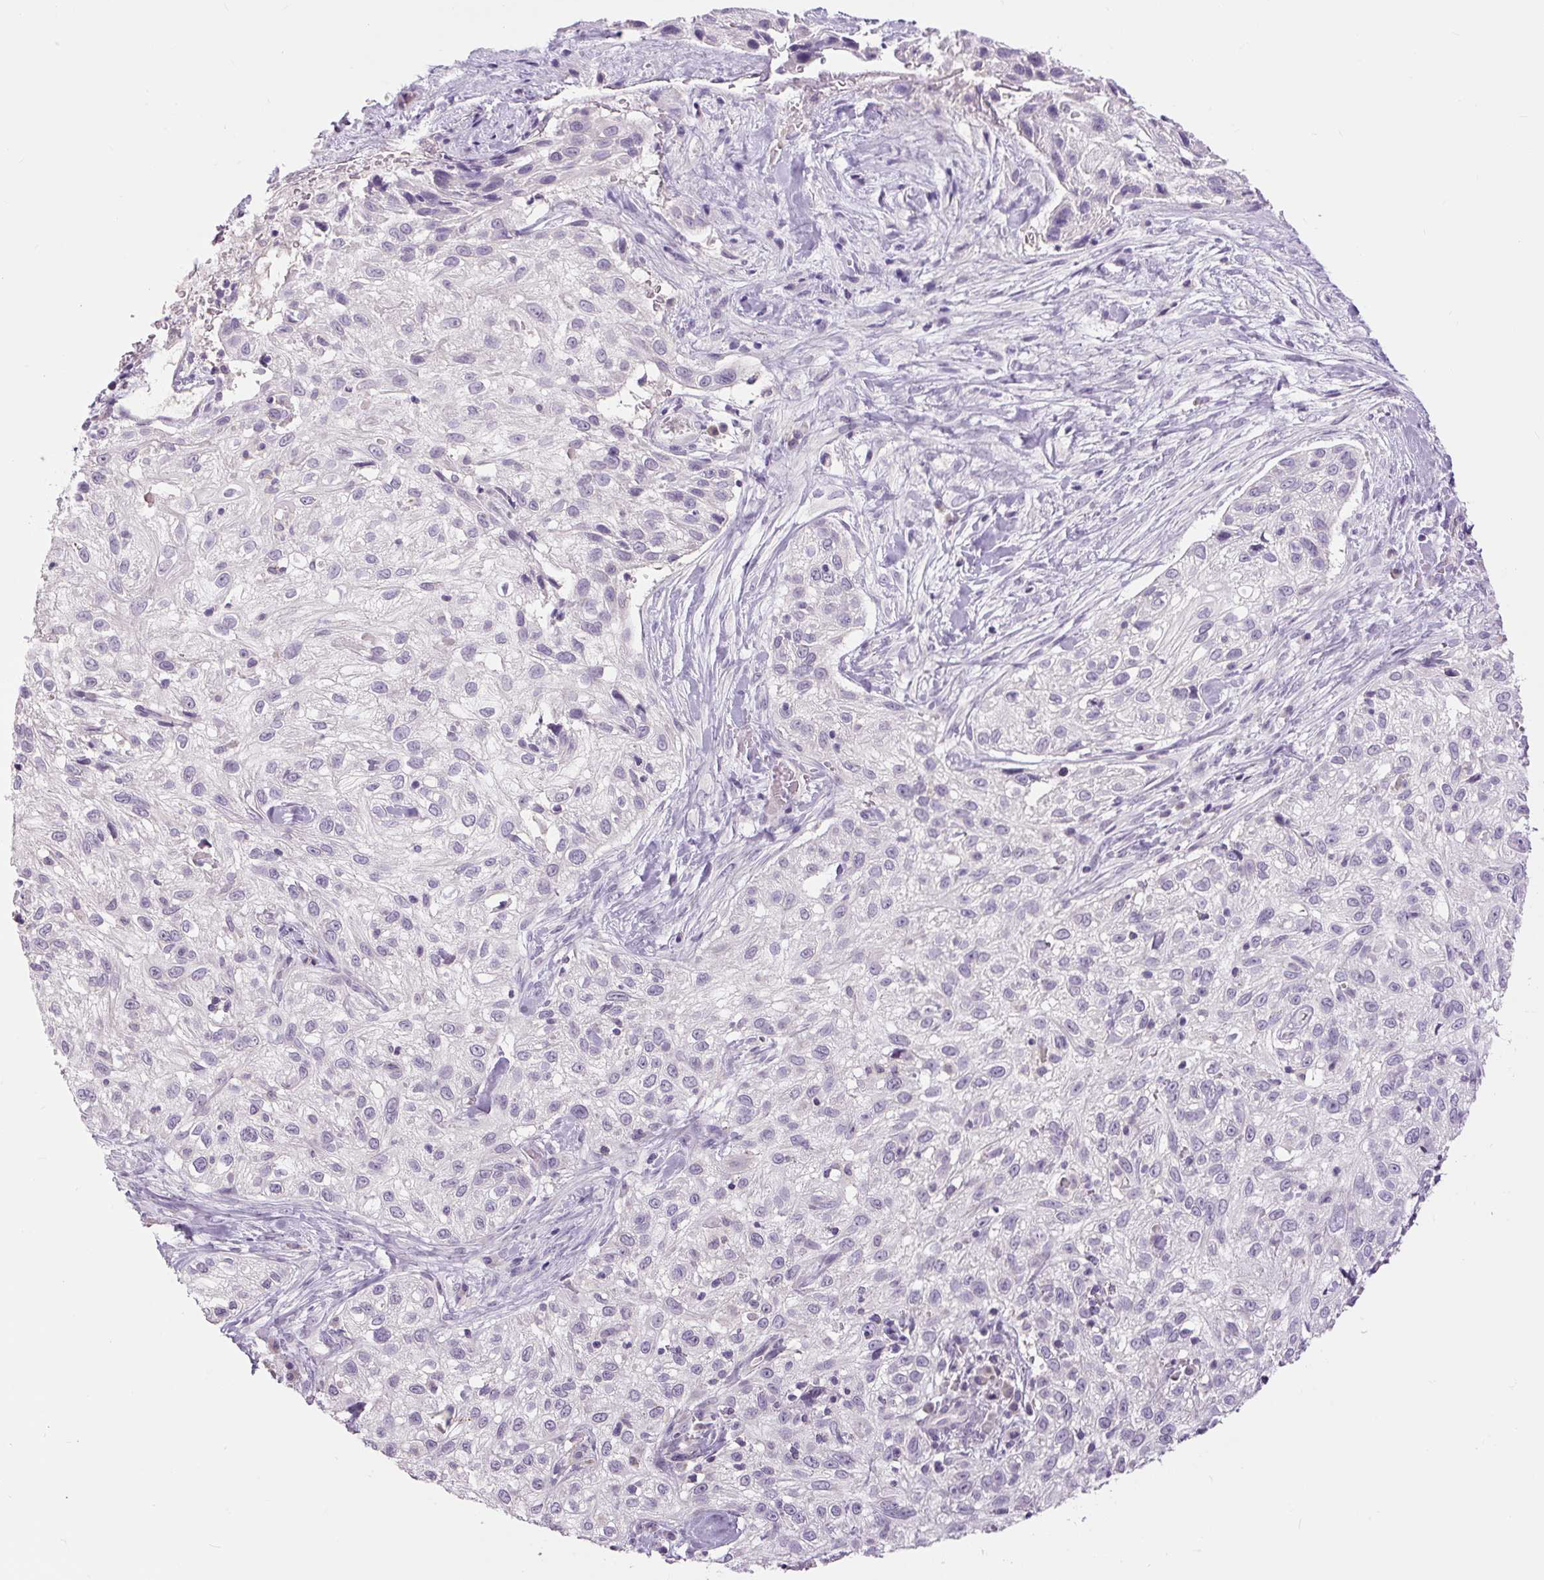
{"staining": {"intensity": "negative", "quantity": "none", "location": "none"}, "tissue": "skin cancer", "cell_type": "Tumor cells", "image_type": "cancer", "snomed": [{"axis": "morphology", "description": "Squamous cell carcinoma, NOS"}, {"axis": "topography", "description": "Skin"}], "caption": "IHC of skin squamous cell carcinoma displays no staining in tumor cells. (DAB immunohistochemistry with hematoxylin counter stain).", "gene": "FABP7", "patient": {"sex": "male", "age": 82}}